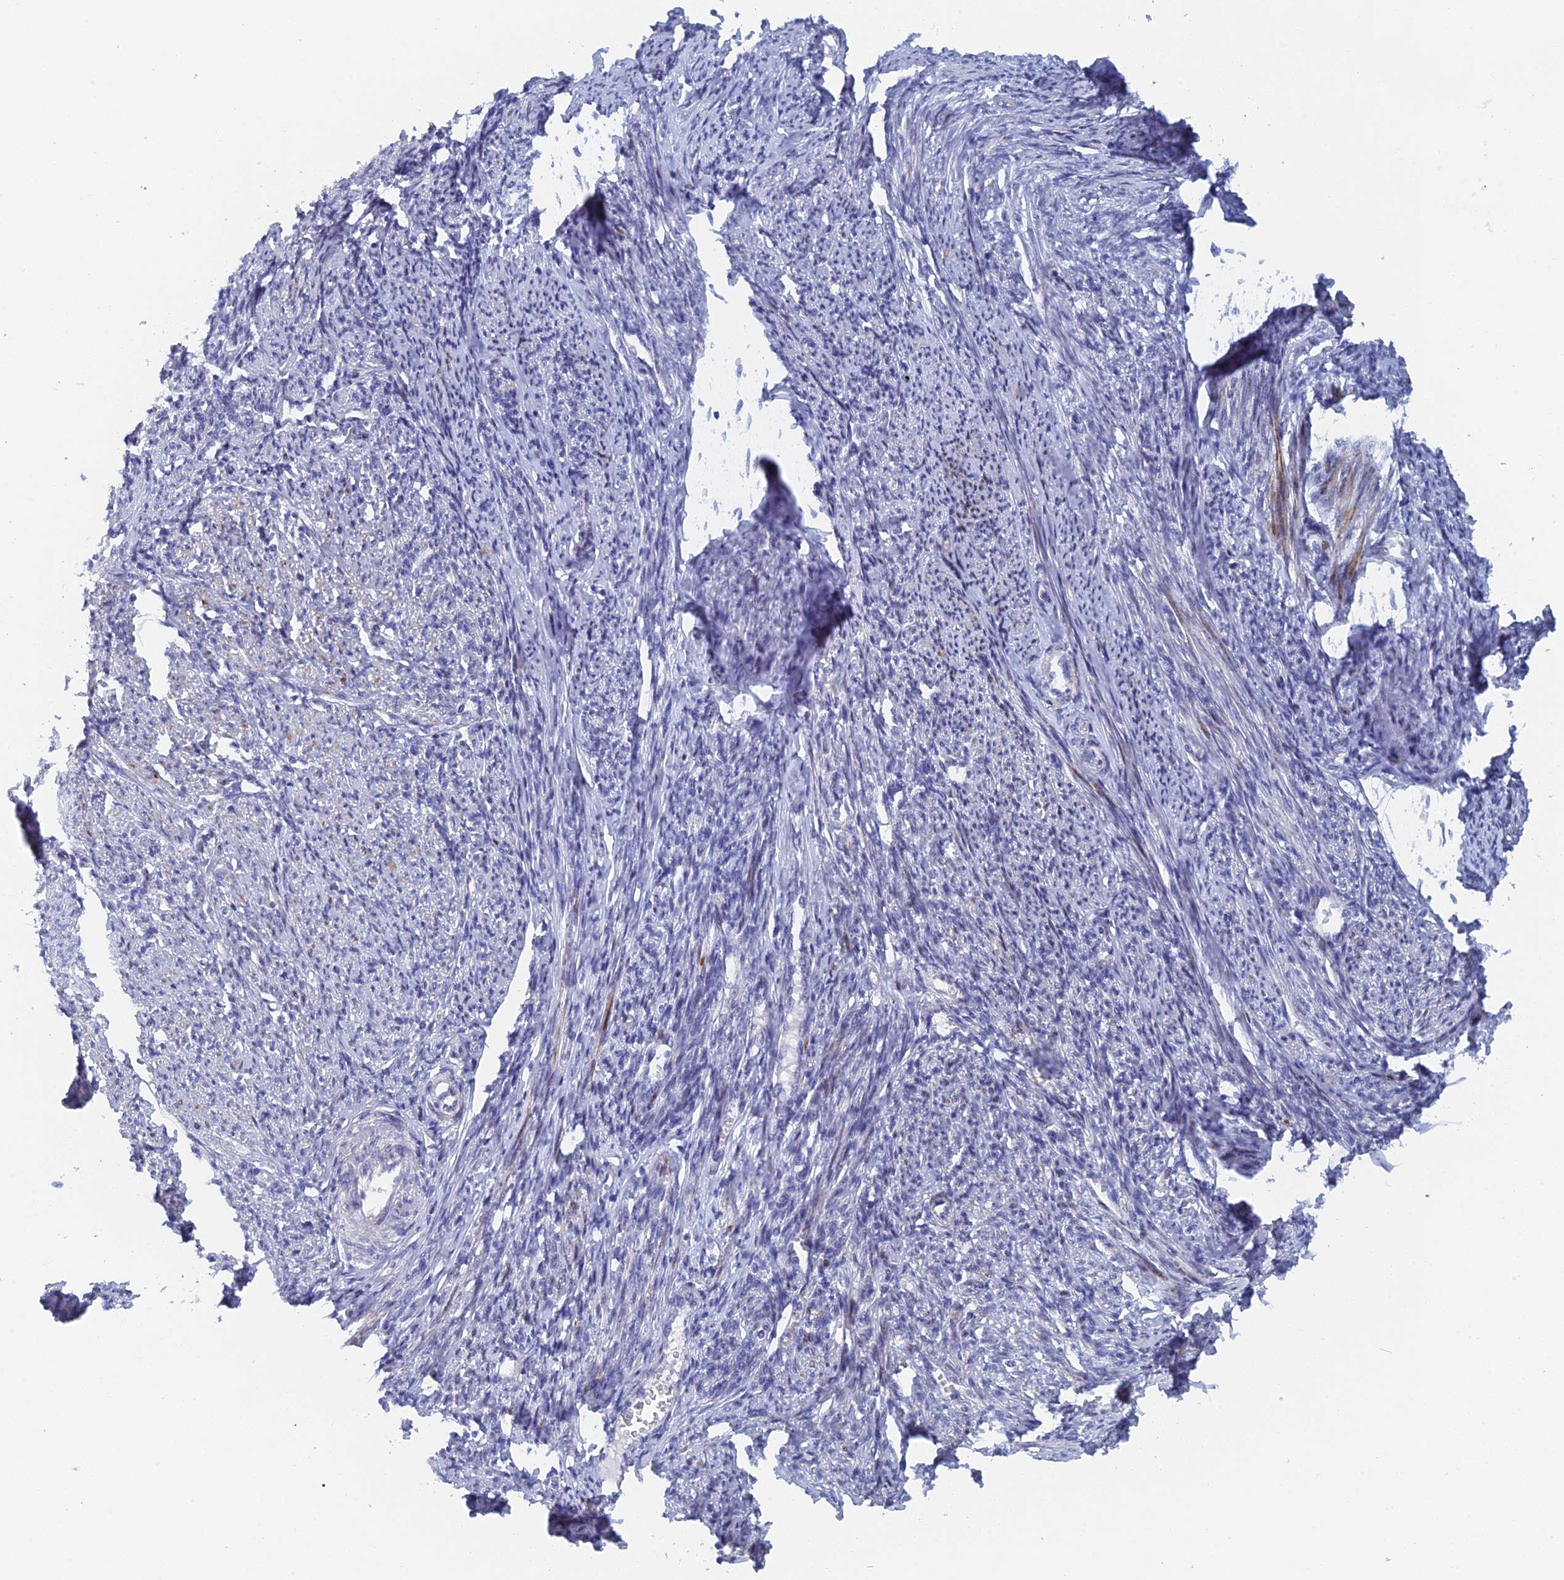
{"staining": {"intensity": "moderate", "quantity": "<25%", "location": "cytoplasmic/membranous"}, "tissue": "smooth muscle", "cell_type": "Smooth muscle cells", "image_type": "normal", "snomed": [{"axis": "morphology", "description": "Normal tissue, NOS"}, {"axis": "topography", "description": "Smooth muscle"}, {"axis": "topography", "description": "Uterus"}], "caption": "Smooth muscle cells reveal moderate cytoplasmic/membranous positivity in approximately <25% of cells in benign smooth muscle.", "gene": "DRGX", "patient": {"sex": "female", "age": 59}}